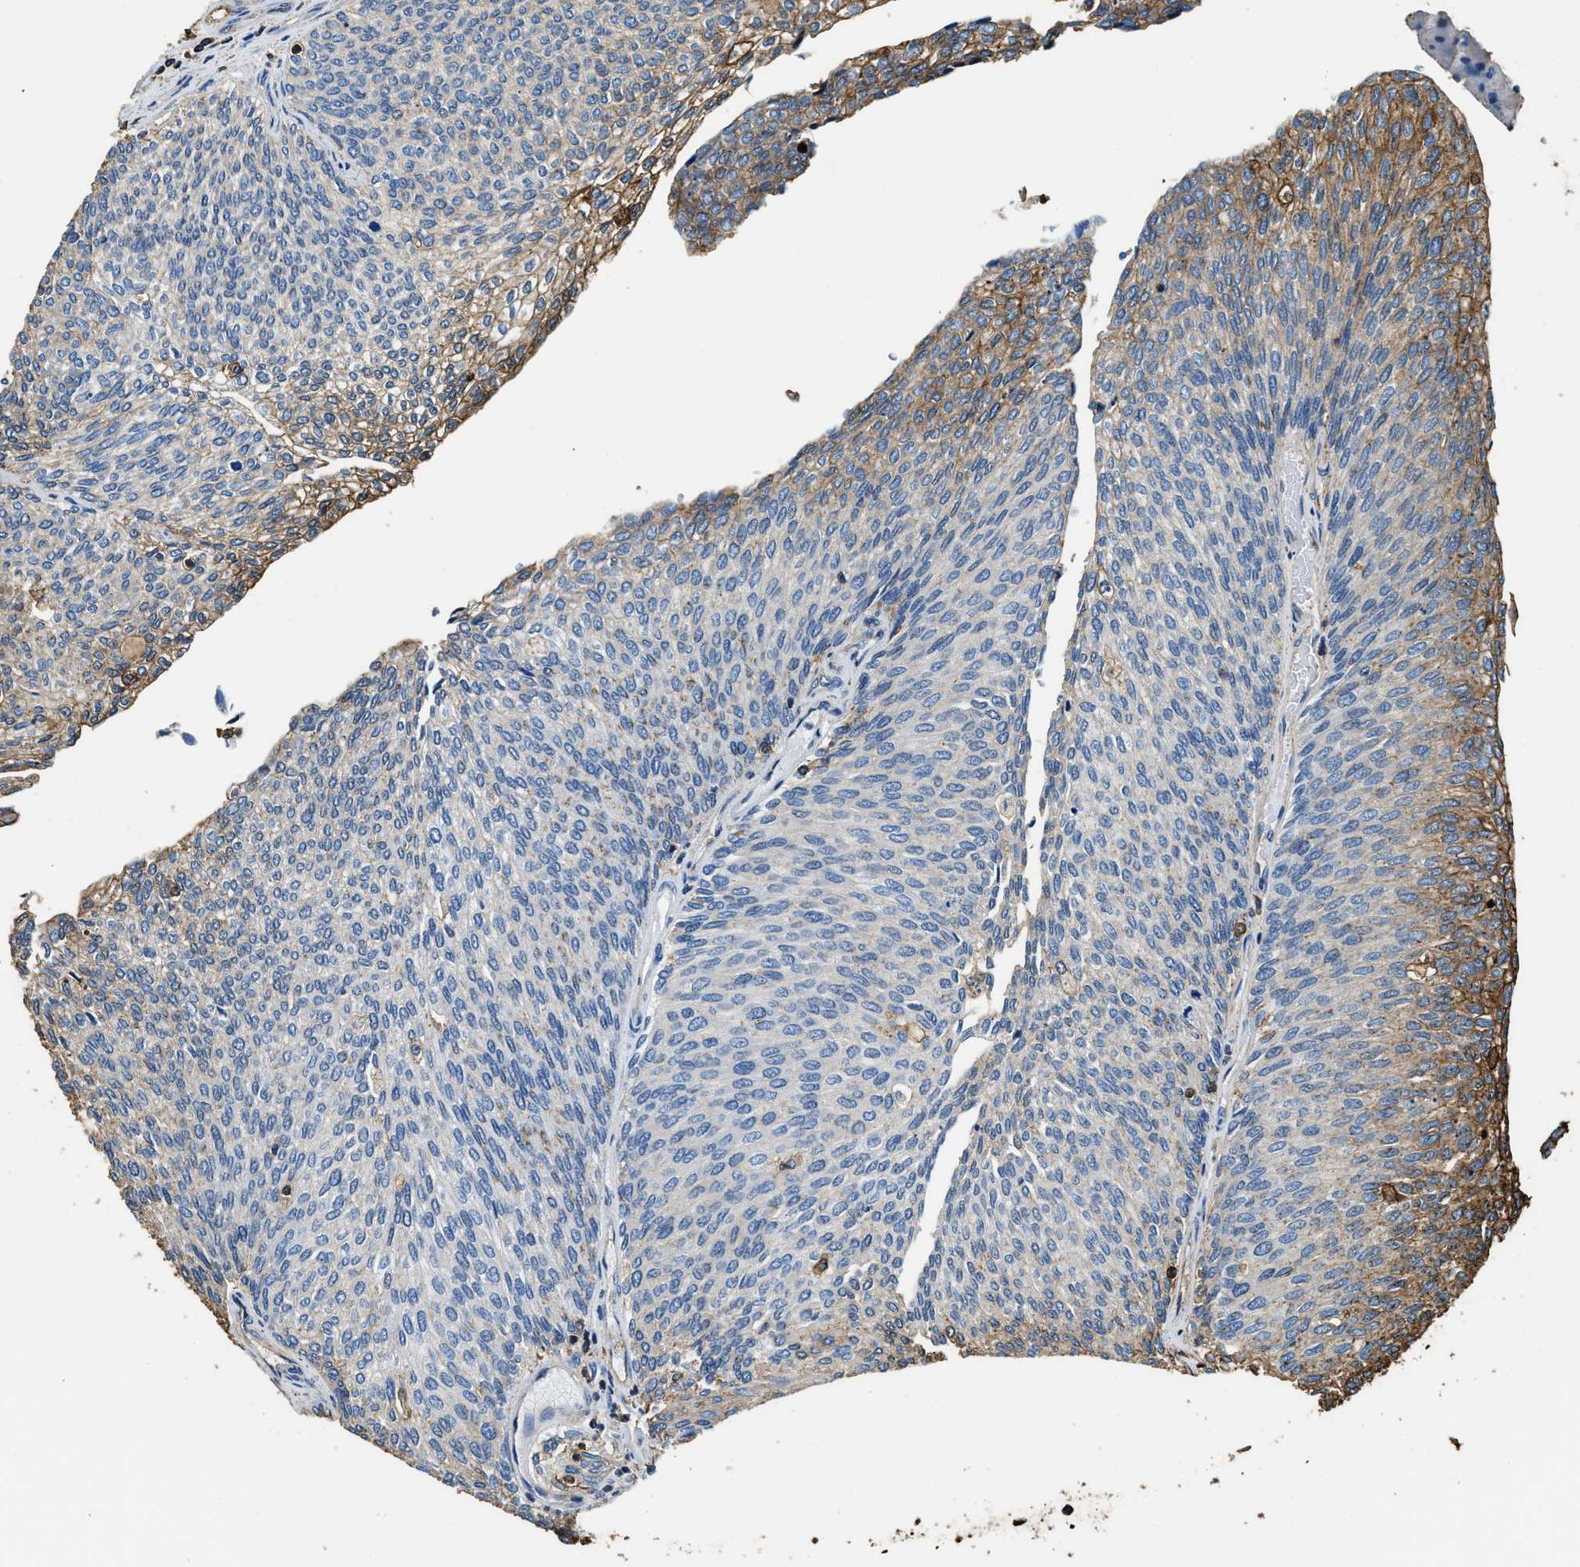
{"staining": {"intensity": "moderate", "quantity": "<25%", "location": "cytoplasmic/membranous"}, "tissue": "urothelial cancer", "cell_type": "Tumor cells", "image_type": "cancer", "snomed": [{"axis": "morphology", "description": "Urothelial carcinoma, Low grade"}, {"axis": "topography", "description": "Urinary bladder"}], "caption": "A histopathology image of urothelial carcinoma (low-grade) stained for a protein displays moderate cytoplasmic/membranous brown staining in tumor cells. The protein of interest is shown in brown color, while the nuclei are stained blue.", "gene": "ACCS", "patient": {"sex": "female", "age": 79}}